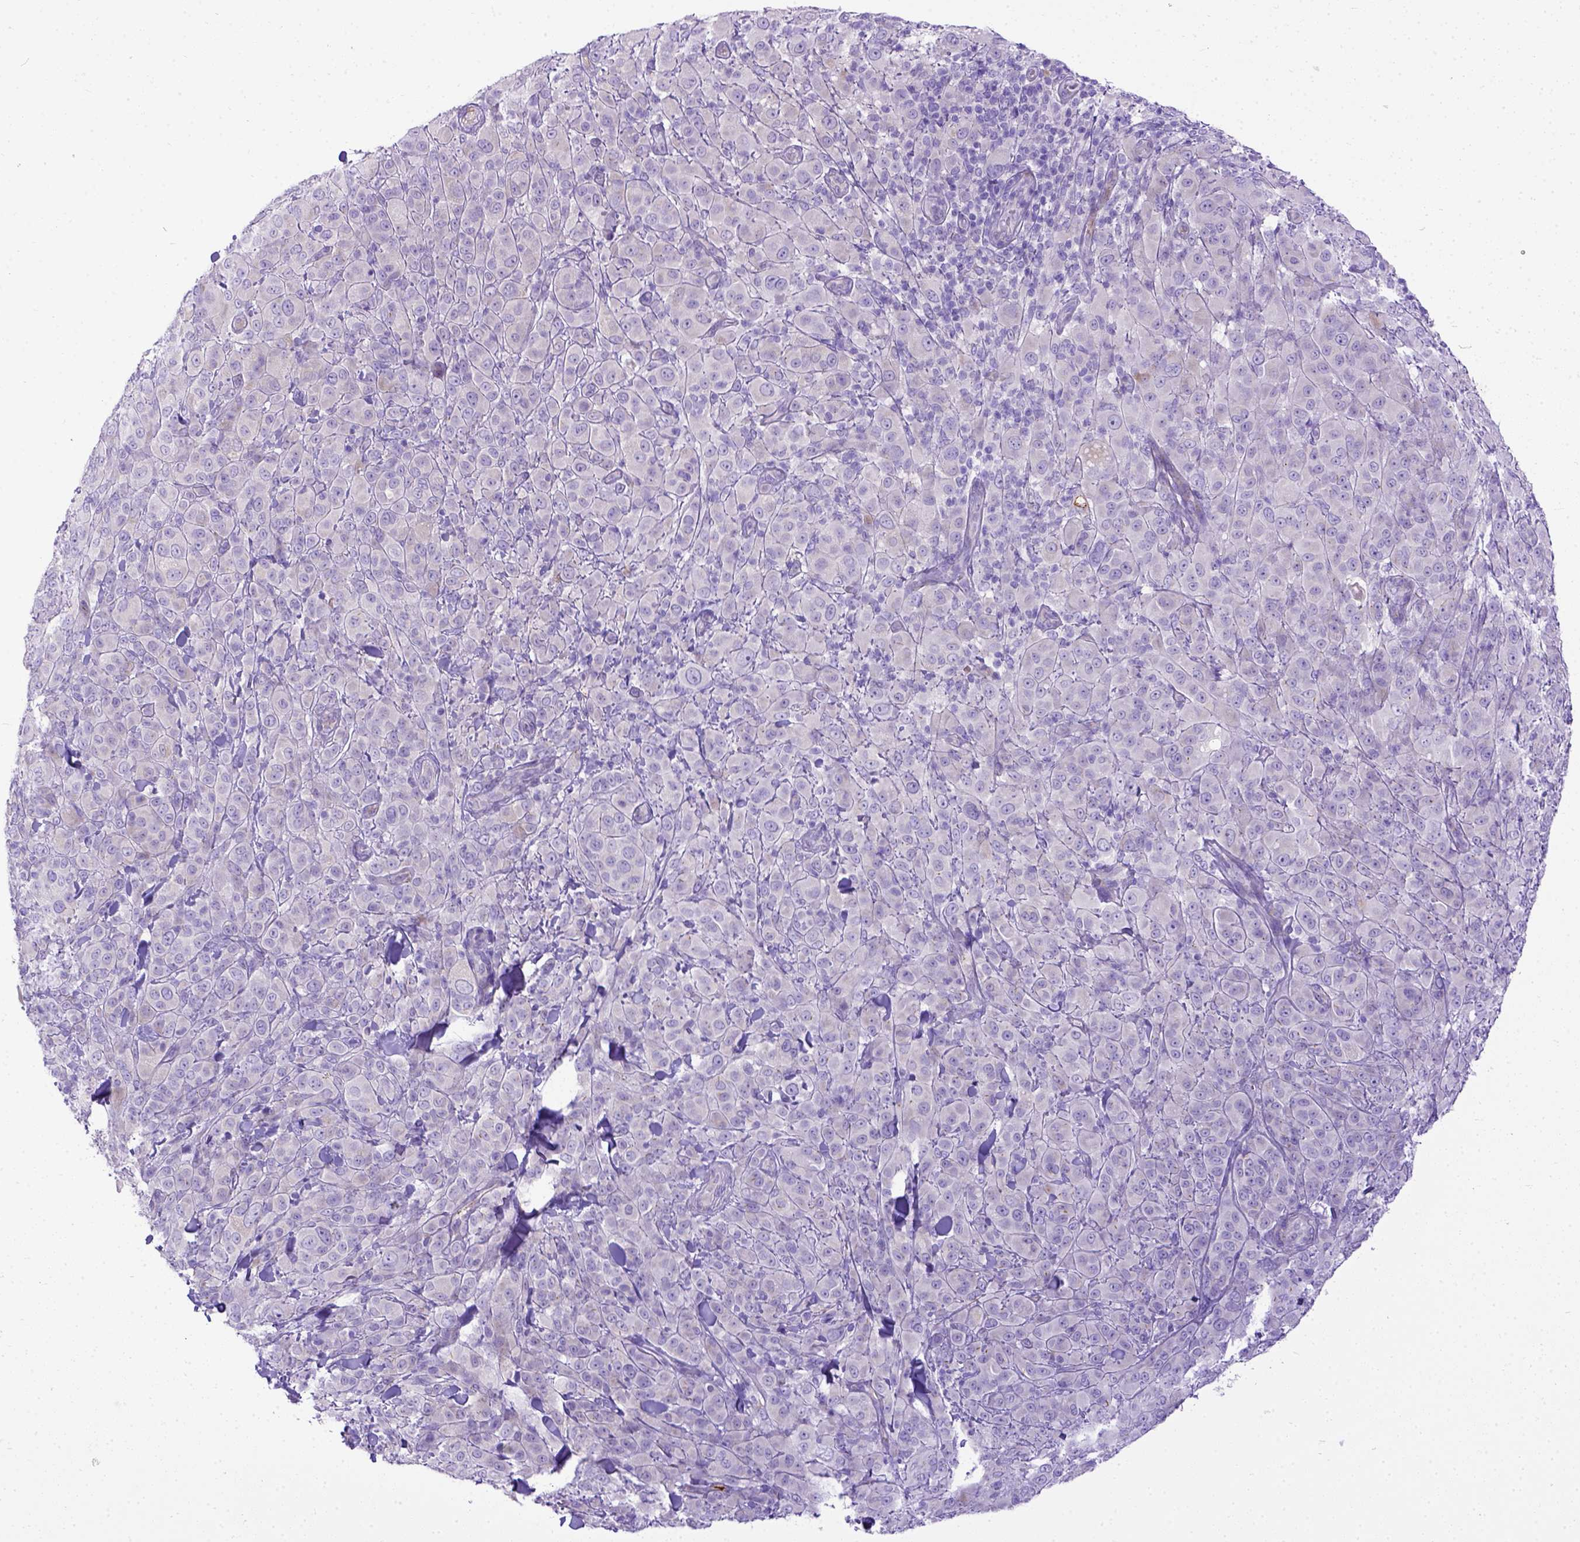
{"staining": {"intensity": "negative", "quantity": "none", "location": "none"}, "tissue": "melanoma", "cell_type": "Tumor cells", "image_type": "cancer", "snomed": [{"axis": "morphology", "description": "Malignant melanoma, NOS"}, {"axis": "topography", "description": "Skin"}], "caption": "Malignant melanoma was stained to show a protein in brown. There is no significant positivity in tumor cells.", "gene": "CFAP300", "patient": {"sex": "female", "age": 87}}